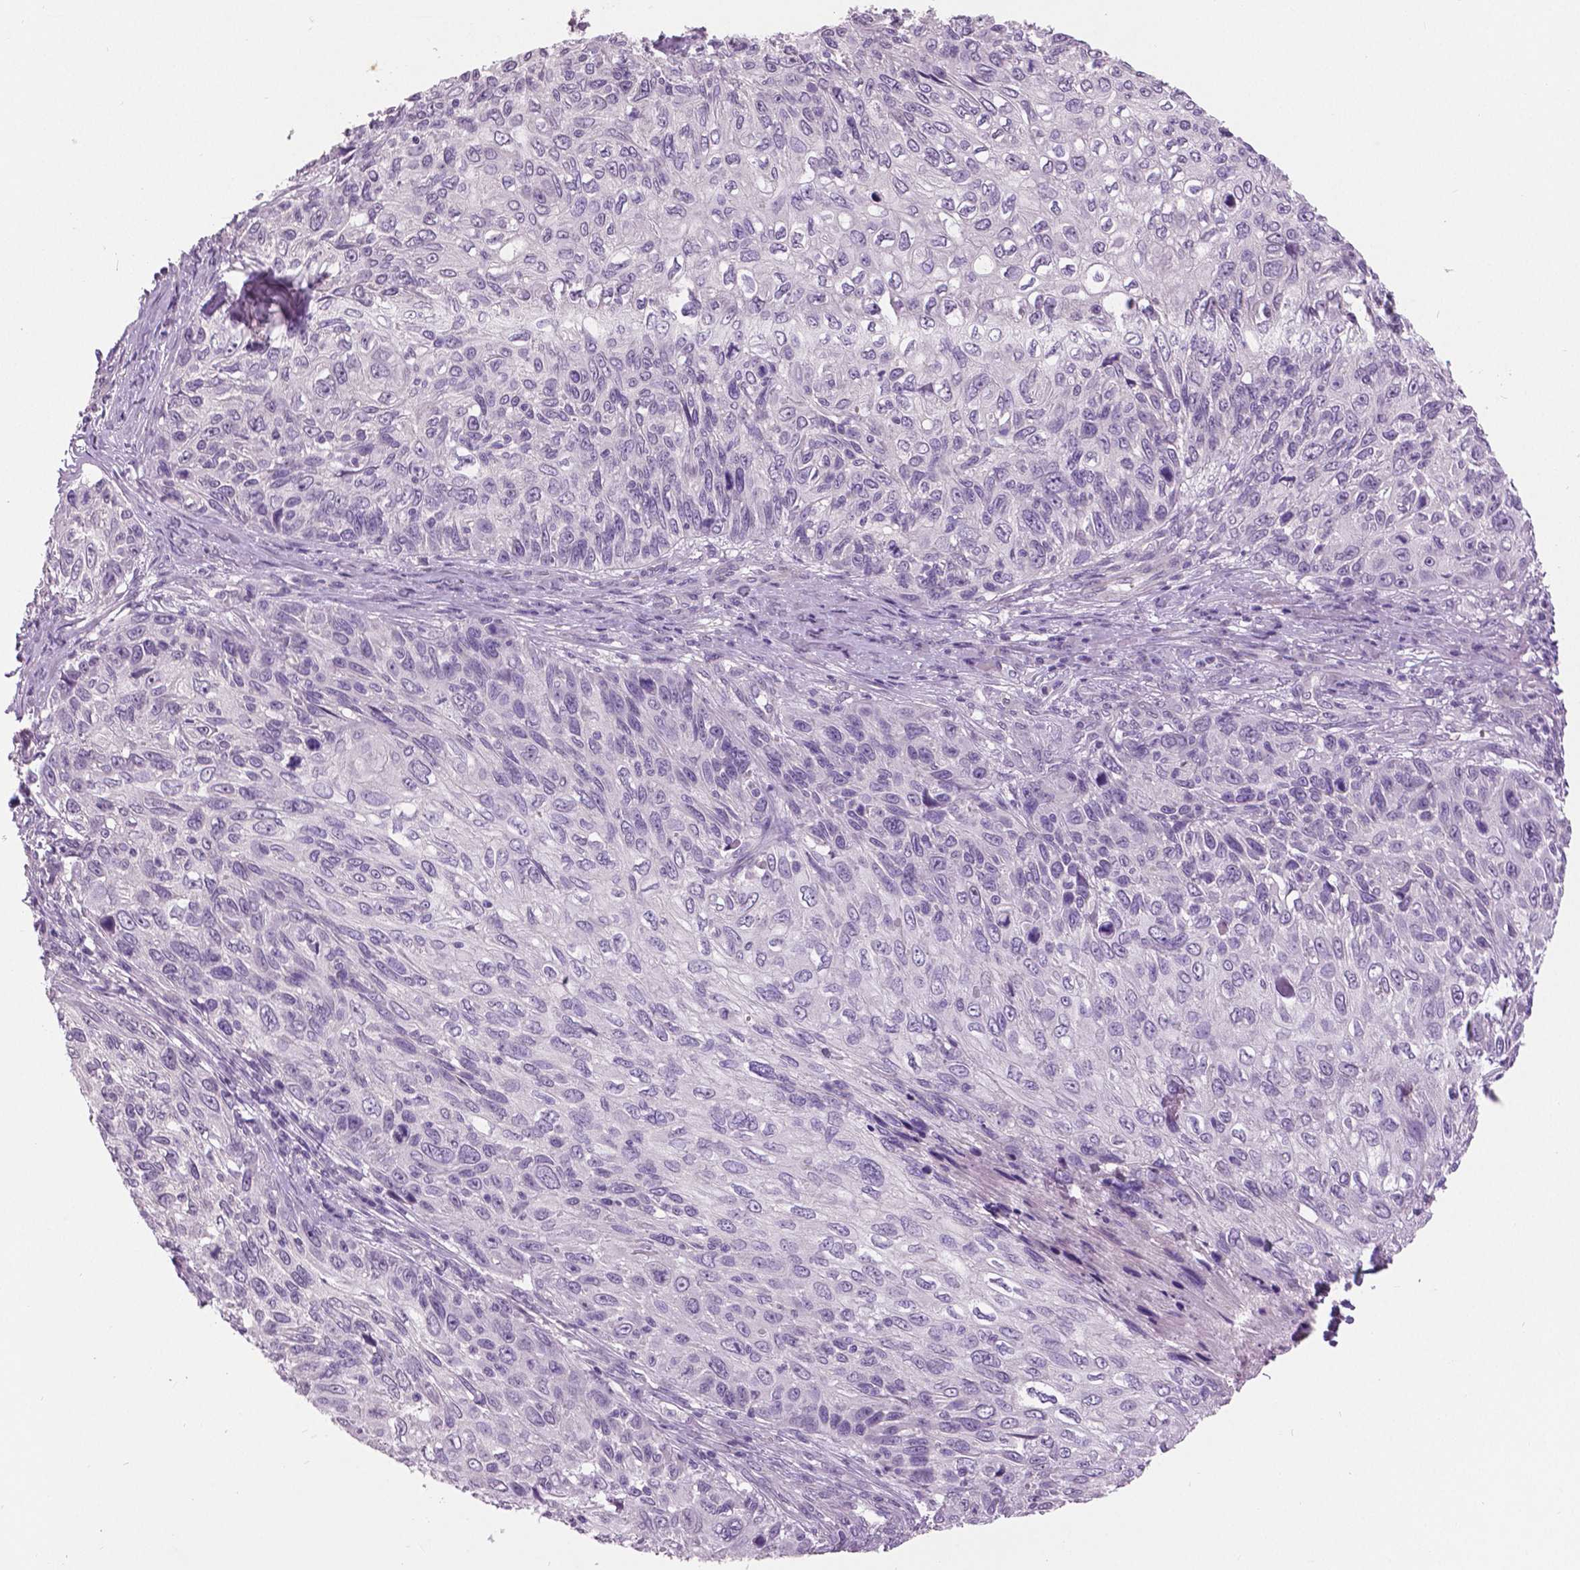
{"staining": {"intensity": "negative", "quantity": "none", "location": "none"}, "tissue": "skin cancer", "cell_type": "Tumor cells", "image_type": "cancer", "snomed": [{"axis": "morphology", "description": "Squamous cell carcinoma, NOS"}, {"axis": "topography", "description": "Skin"}], "caption": "Immunohistochemistry (IHC) image of skin cancer stained for a protein (brown), which exhibits no positivity in tumor cells.", "gene": "GRIN2A", "patient": {"sex": "male", "age": 92}}